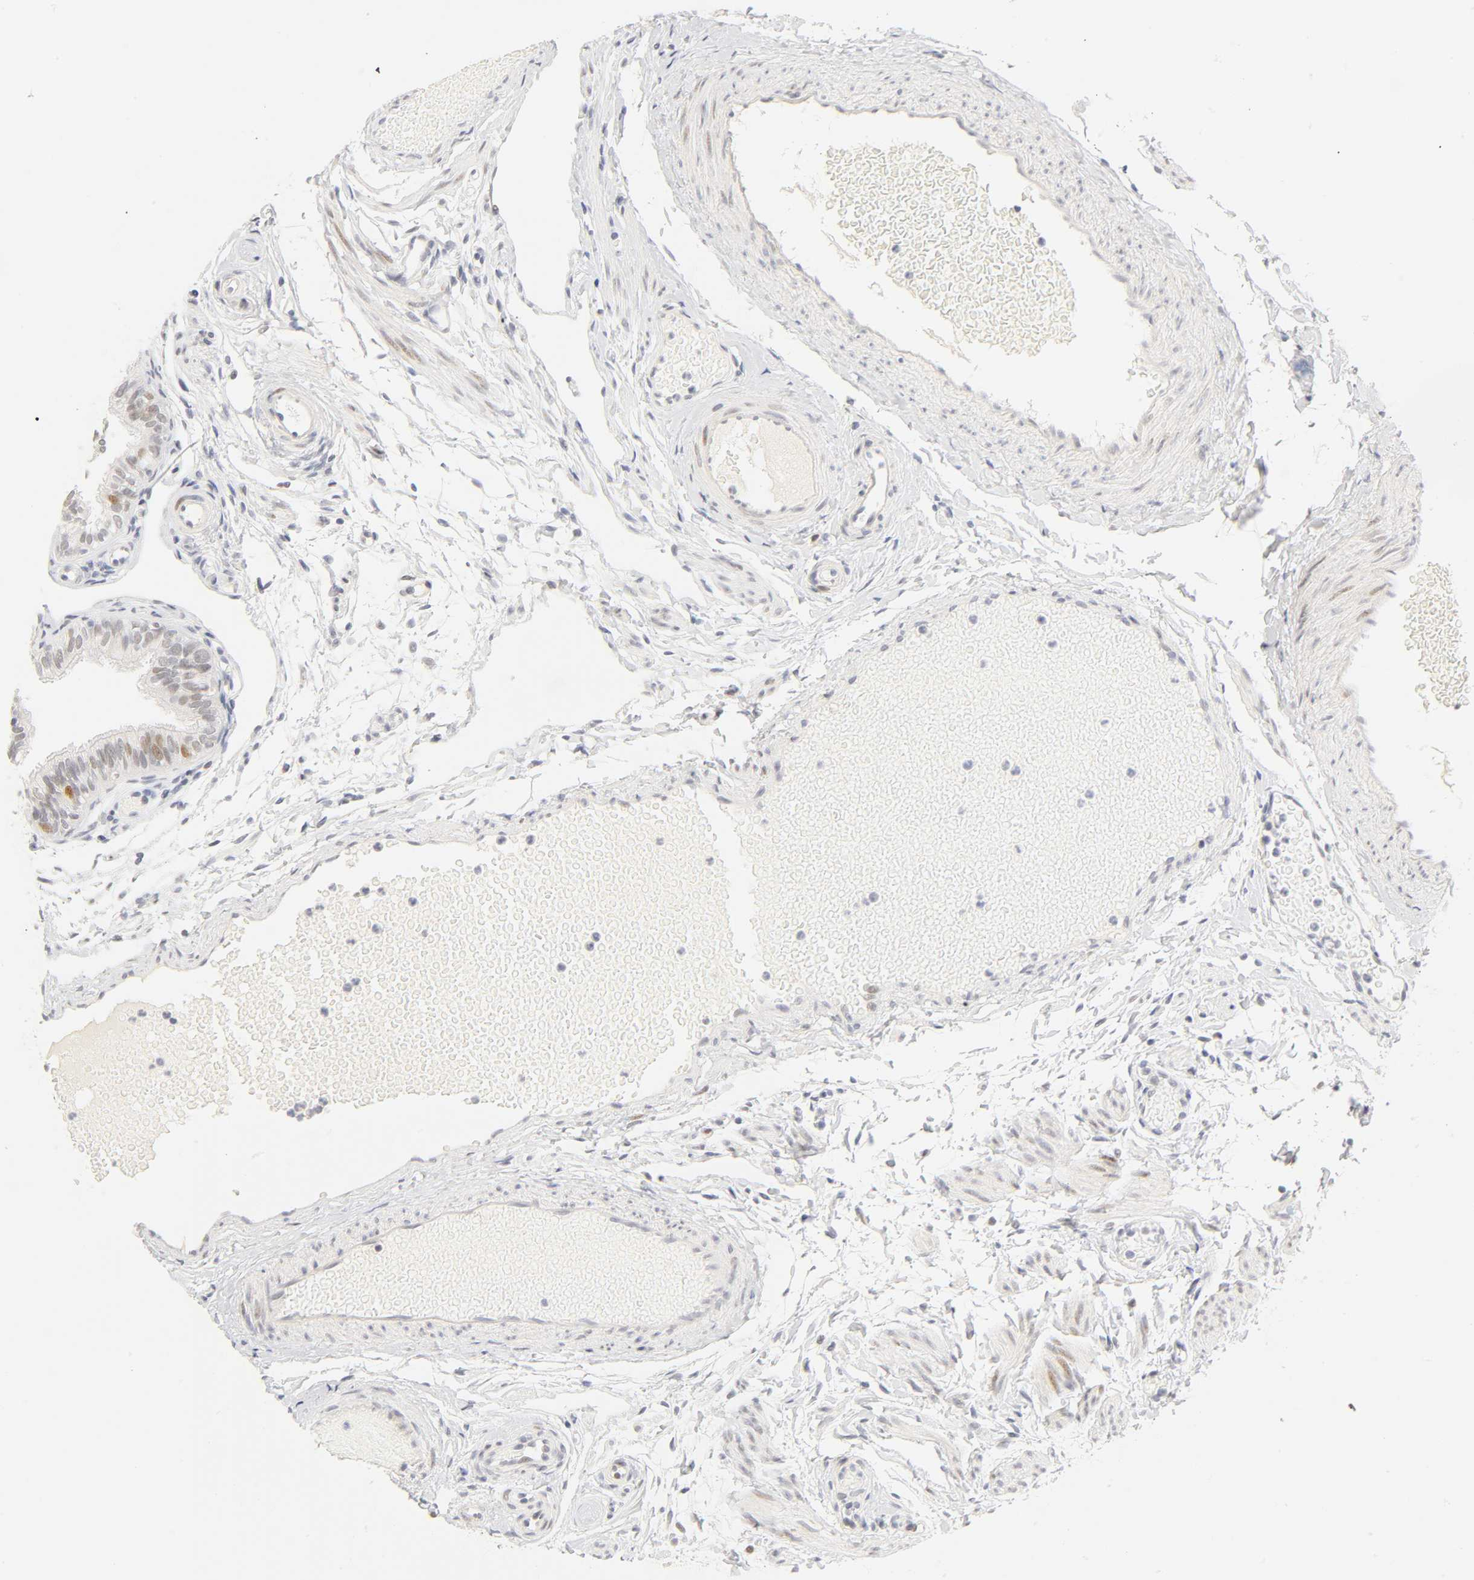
{"staining": {"intensity": "moderate", "quantity": "25%-75%", "location": "nuclear"}, "tissue": "fallopian tube", "cell_type": "Glandular cells", "image_type": "normal", "snomed": [{"axis": "morphology", "description": "Normal tissue, NOS"}, {"axis": "morphology", "description": "Dermoid, NOS"}, {"axis": "topography", "description": "Fallopian tube"}], "caption": "Unremarkable fallopian tube shows moderate nuclear staining in about 25%-75% of glandular cells, visualized by immunohistochemistry.", "gene": "MNAT1", "patient": {"sex": "female", "age": 33}}